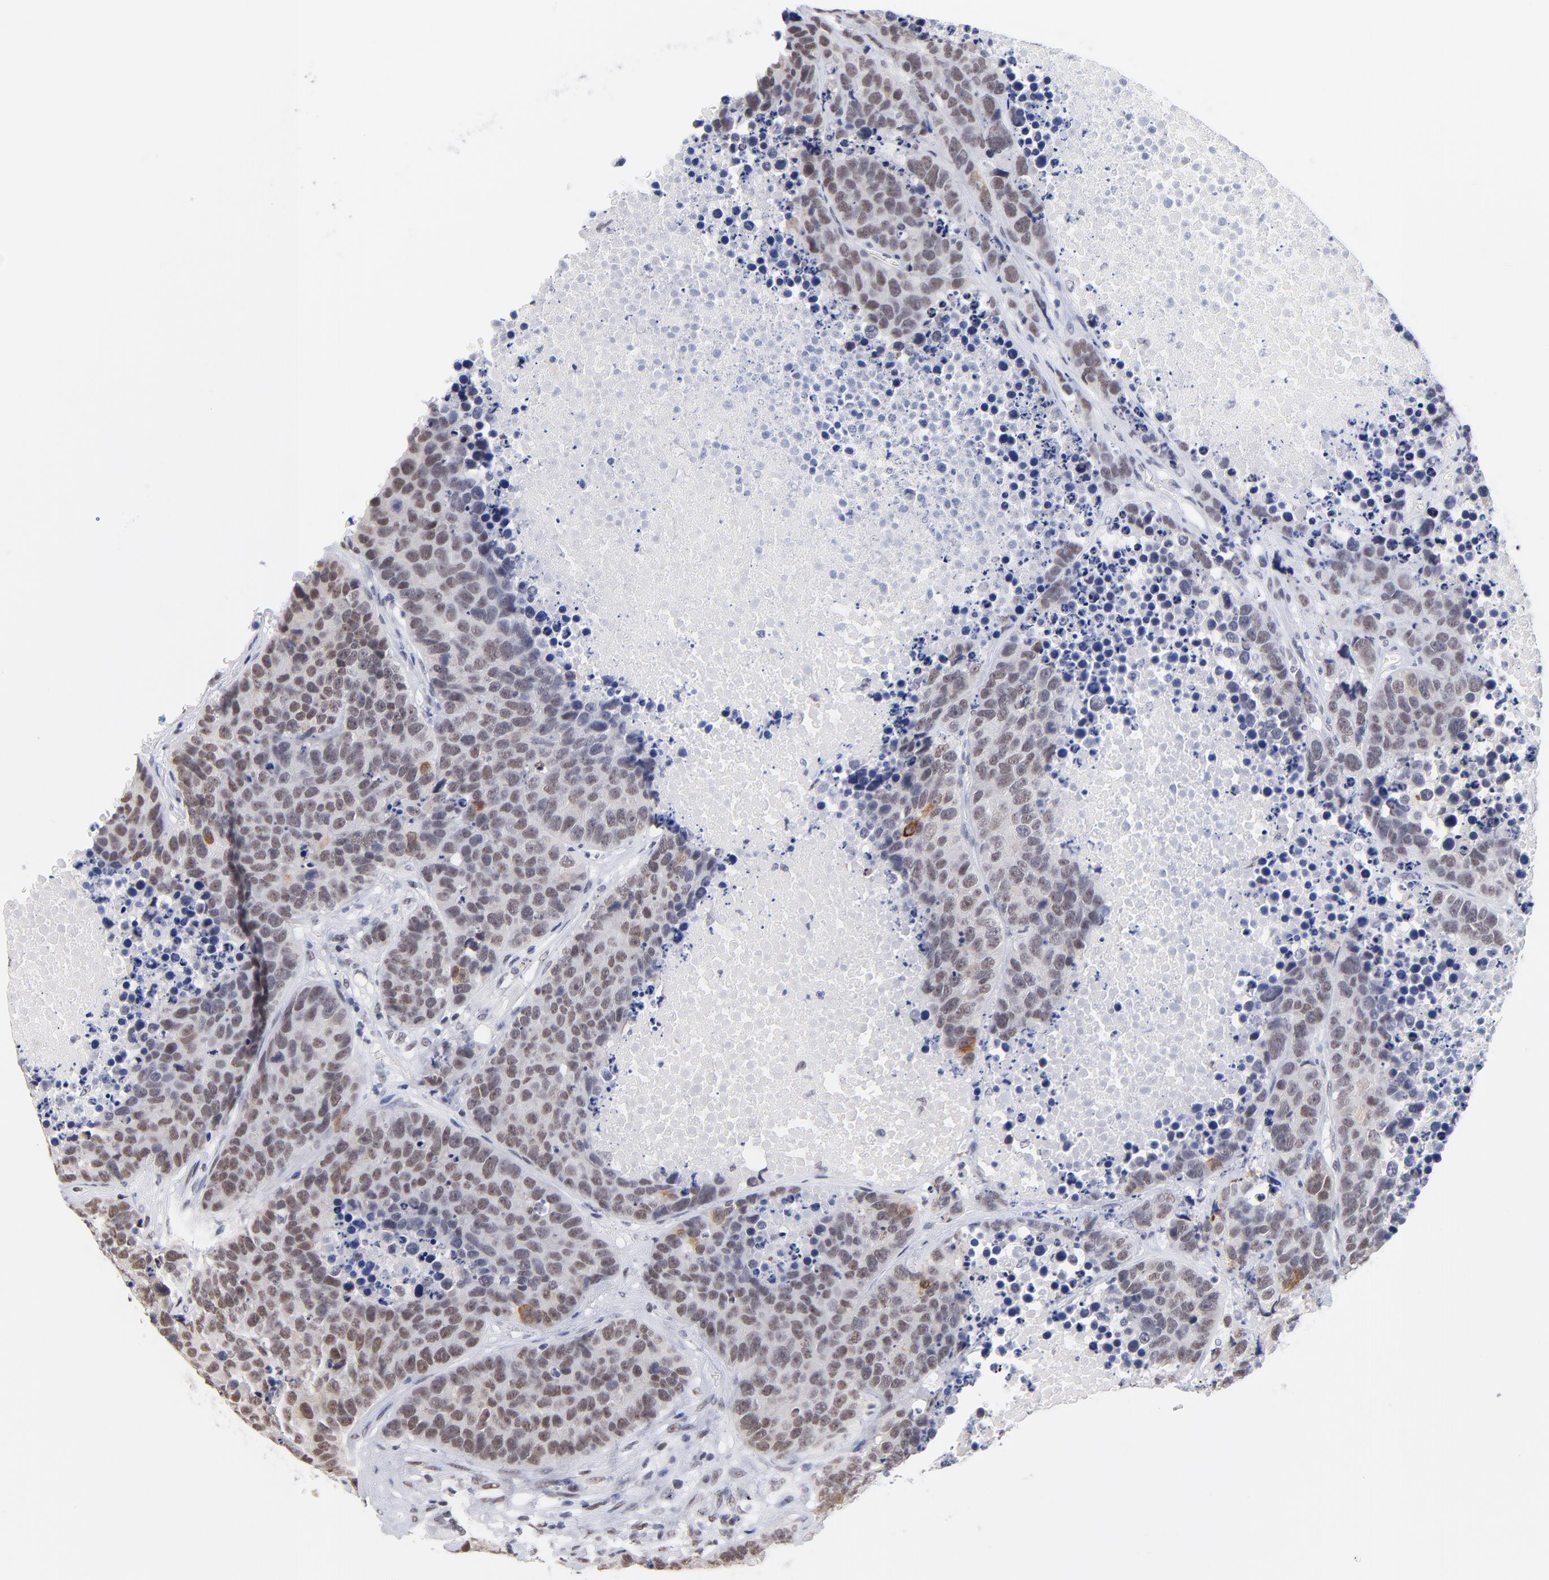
{"staining": {"intensity": "weak", "quantity": ">75%", "location": "nuclear"}, "tissue": "carcinoid", "cell_type": "Tumor cells", "image_type": "cancer", "snomed": [{"axis": "morphology", "description": "Carcinoid, malignant, NOS"}, {"axis": "topography", "description": "Lung"}], "caption": "This image shows carcinoid (malignant) stained with immunohistochemistry (IHC) to label a protein in brown. The nuclear of tumor cells show weak positivity for the protein. Nuclei are counter-stained blue.", "gene": "ZNF74", "patient": {"sex": "male", "age": 60}}